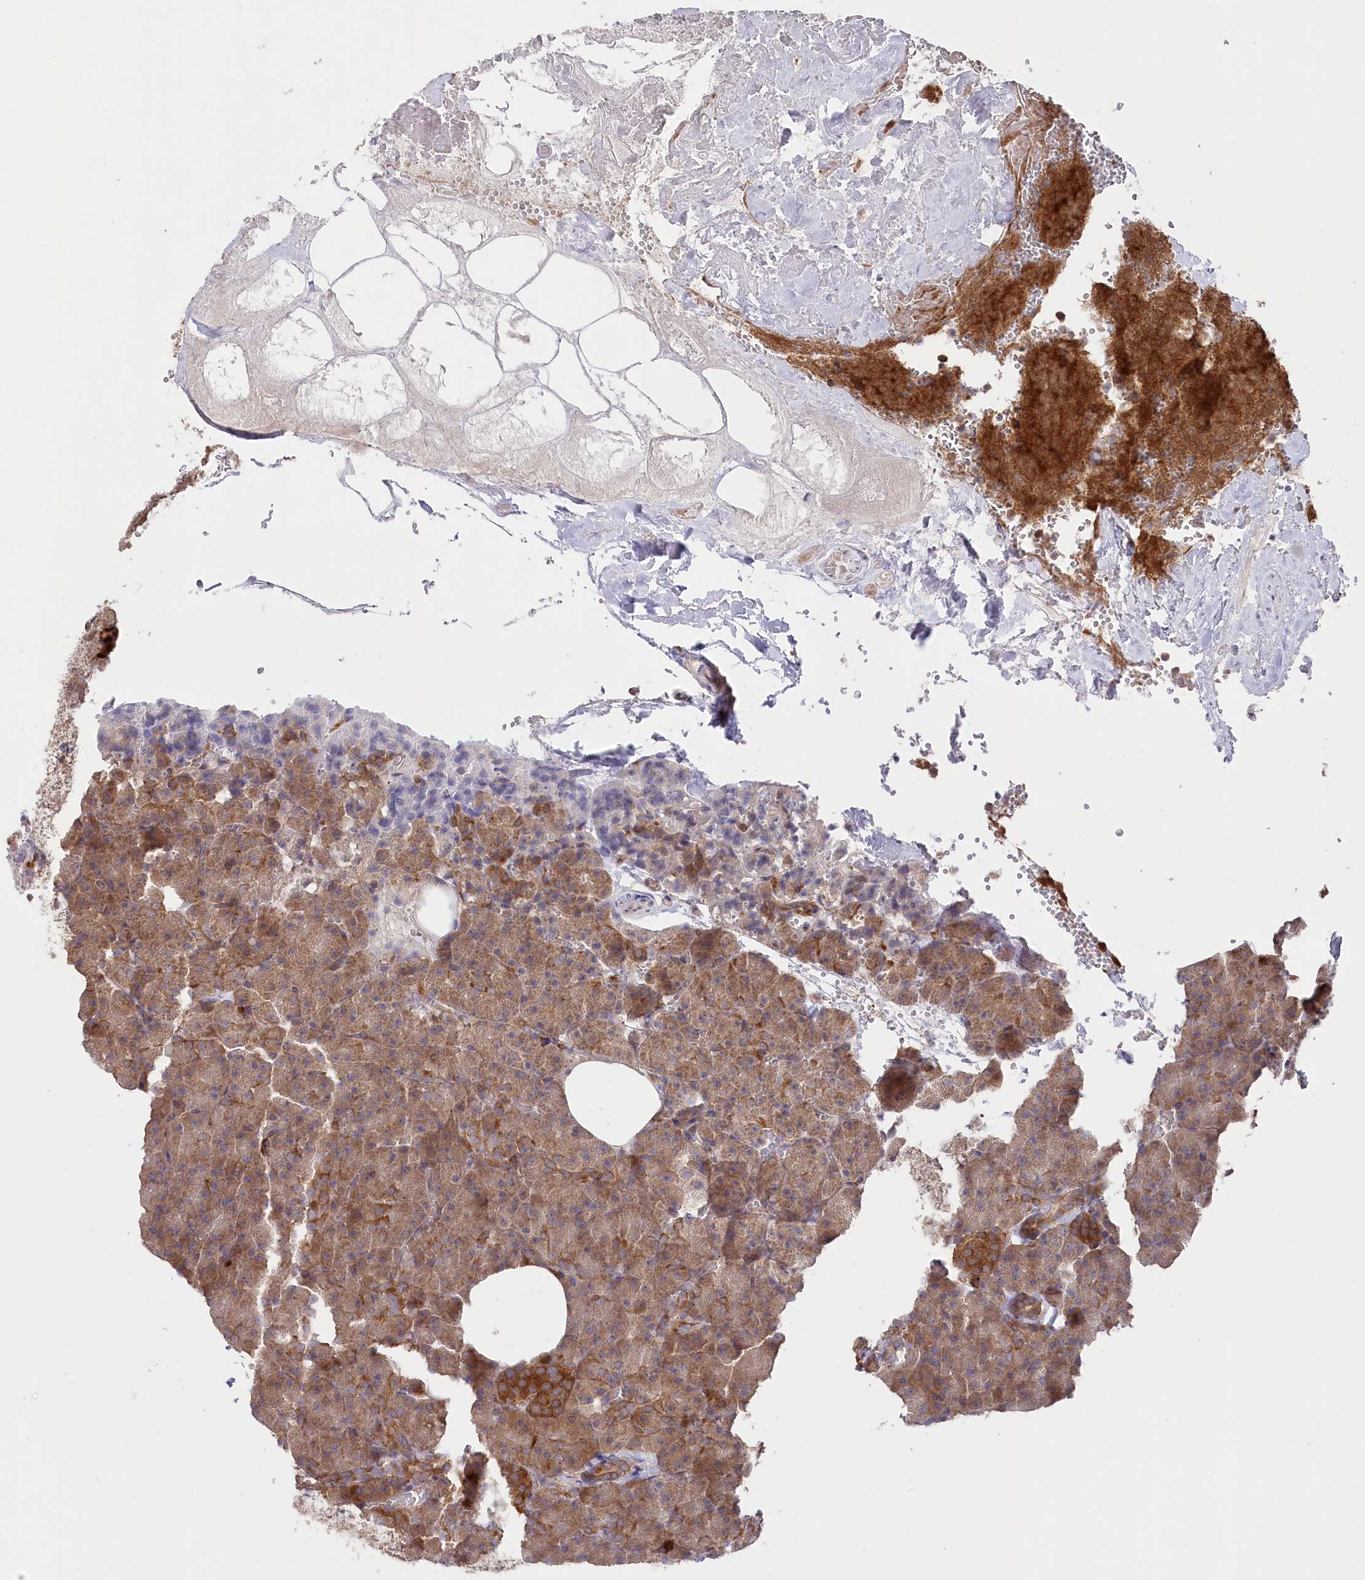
{"staining": {"intensity": "moderate", "quantity": ">75%", "location": "cytoplasmic/membranous"}, "tissue": "pancreas", "cell_type": "Exocrine glandular cells", "image_type": "normal", "snomed": [{"axis": "morphology", "description": "Normal tissue, NOS"}, {"axis": "morphology", "description": "Carcinoid, malignant, NOS"}, {"axis": "topography", "description": "Pancreas"}], "caption": "Immunohistochemical staining of normal pancreas displays >75% levels of moderate cytoplasmic/membranous protein staining in about >75% of exocrine glandular cells.", "gene": "PPP1R21", "patient": {"sex": "female", "age": 35}}